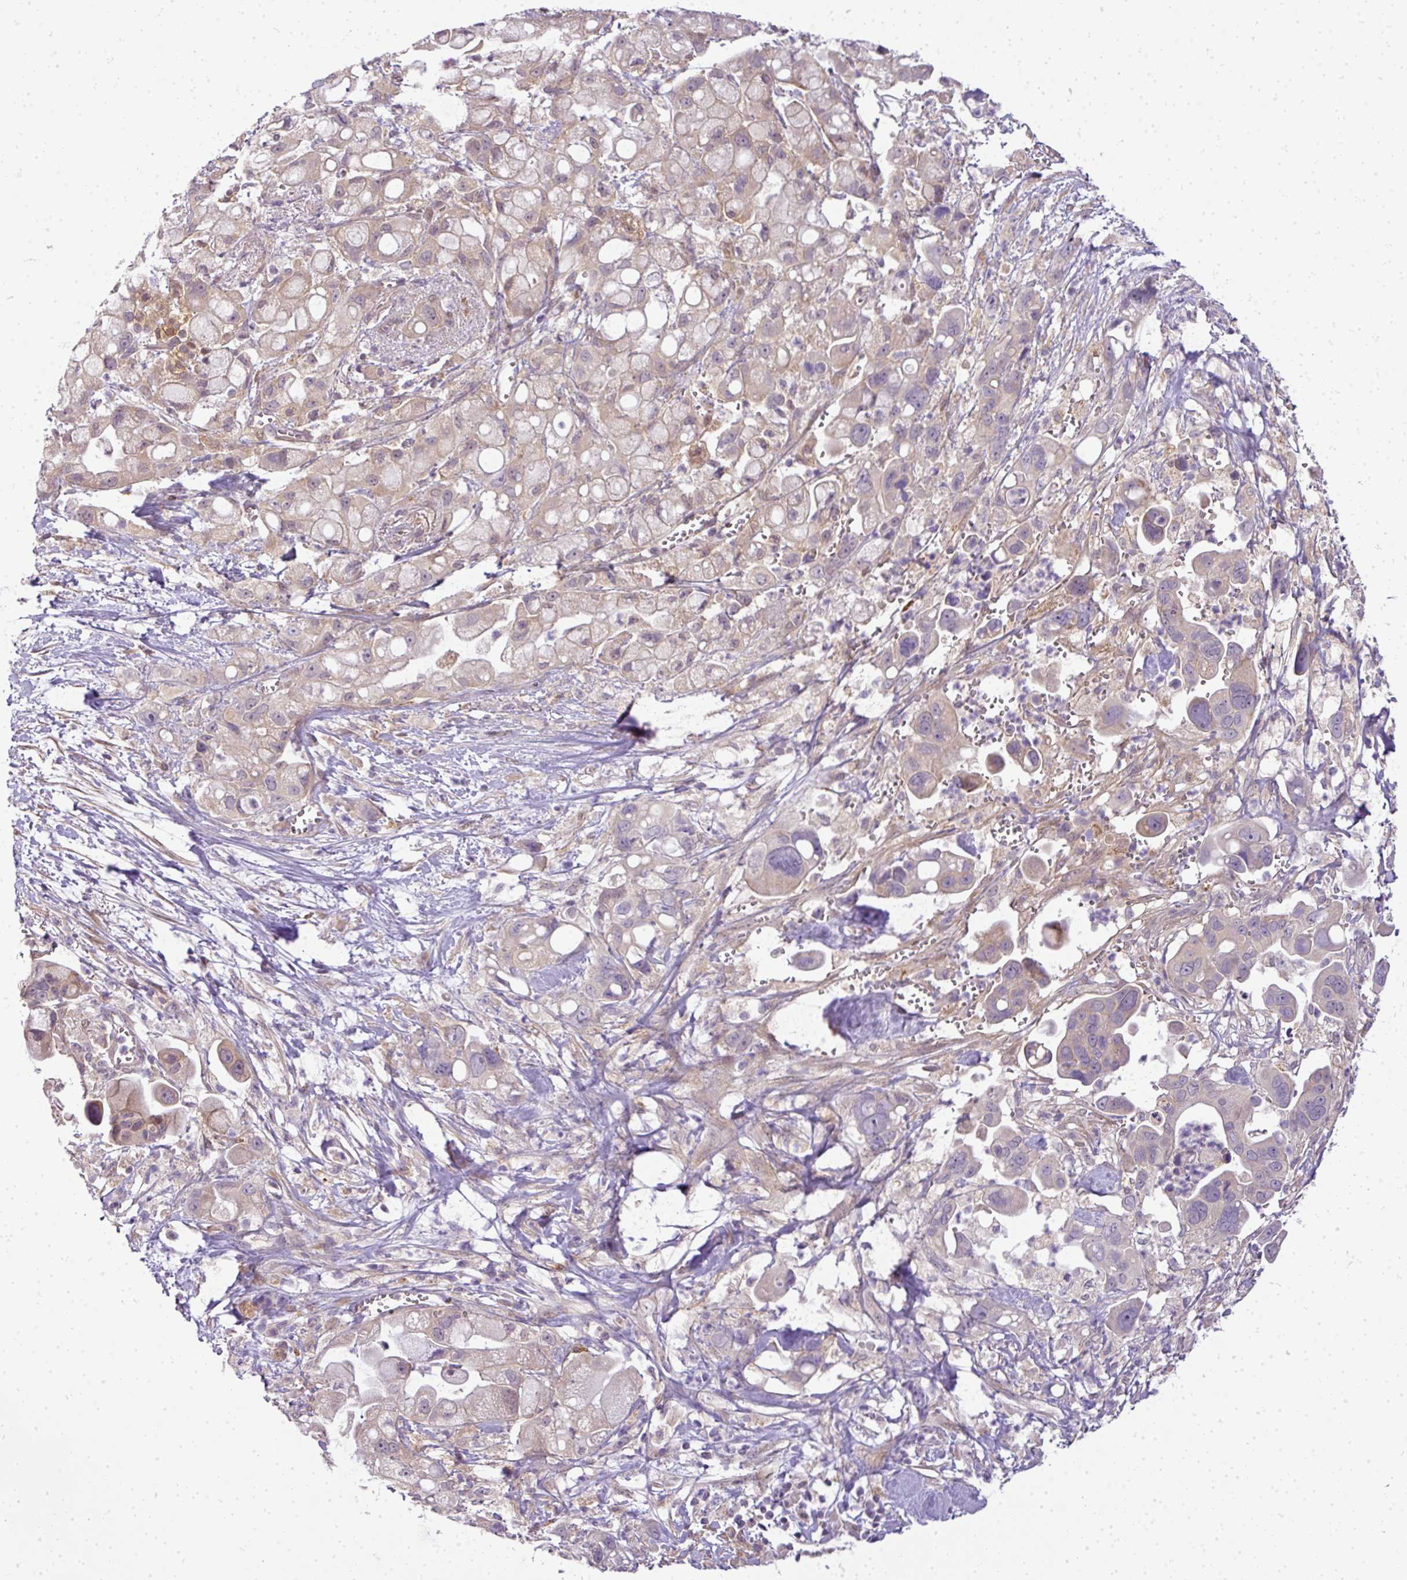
{"staining": {"intensity": "weak", "quantity": "<25%", "location": "cytoplasmic/membranous"}, "tissue": "pancreatic cancer", "cell_type": "Tumor cells", "image_type": "cancer", "snomed": [{"axis": "morphology", "description": "Adenocarcinoma, NOS"}, {"axis": "topography", "description": "Pancreas"}], "caption": "Pancreatic adenocarcinoma stained for a protein using IHC exhibits no staining tumor cells.", "gene": "ADH5", "patient": {"sex": "male", "age": 68}}